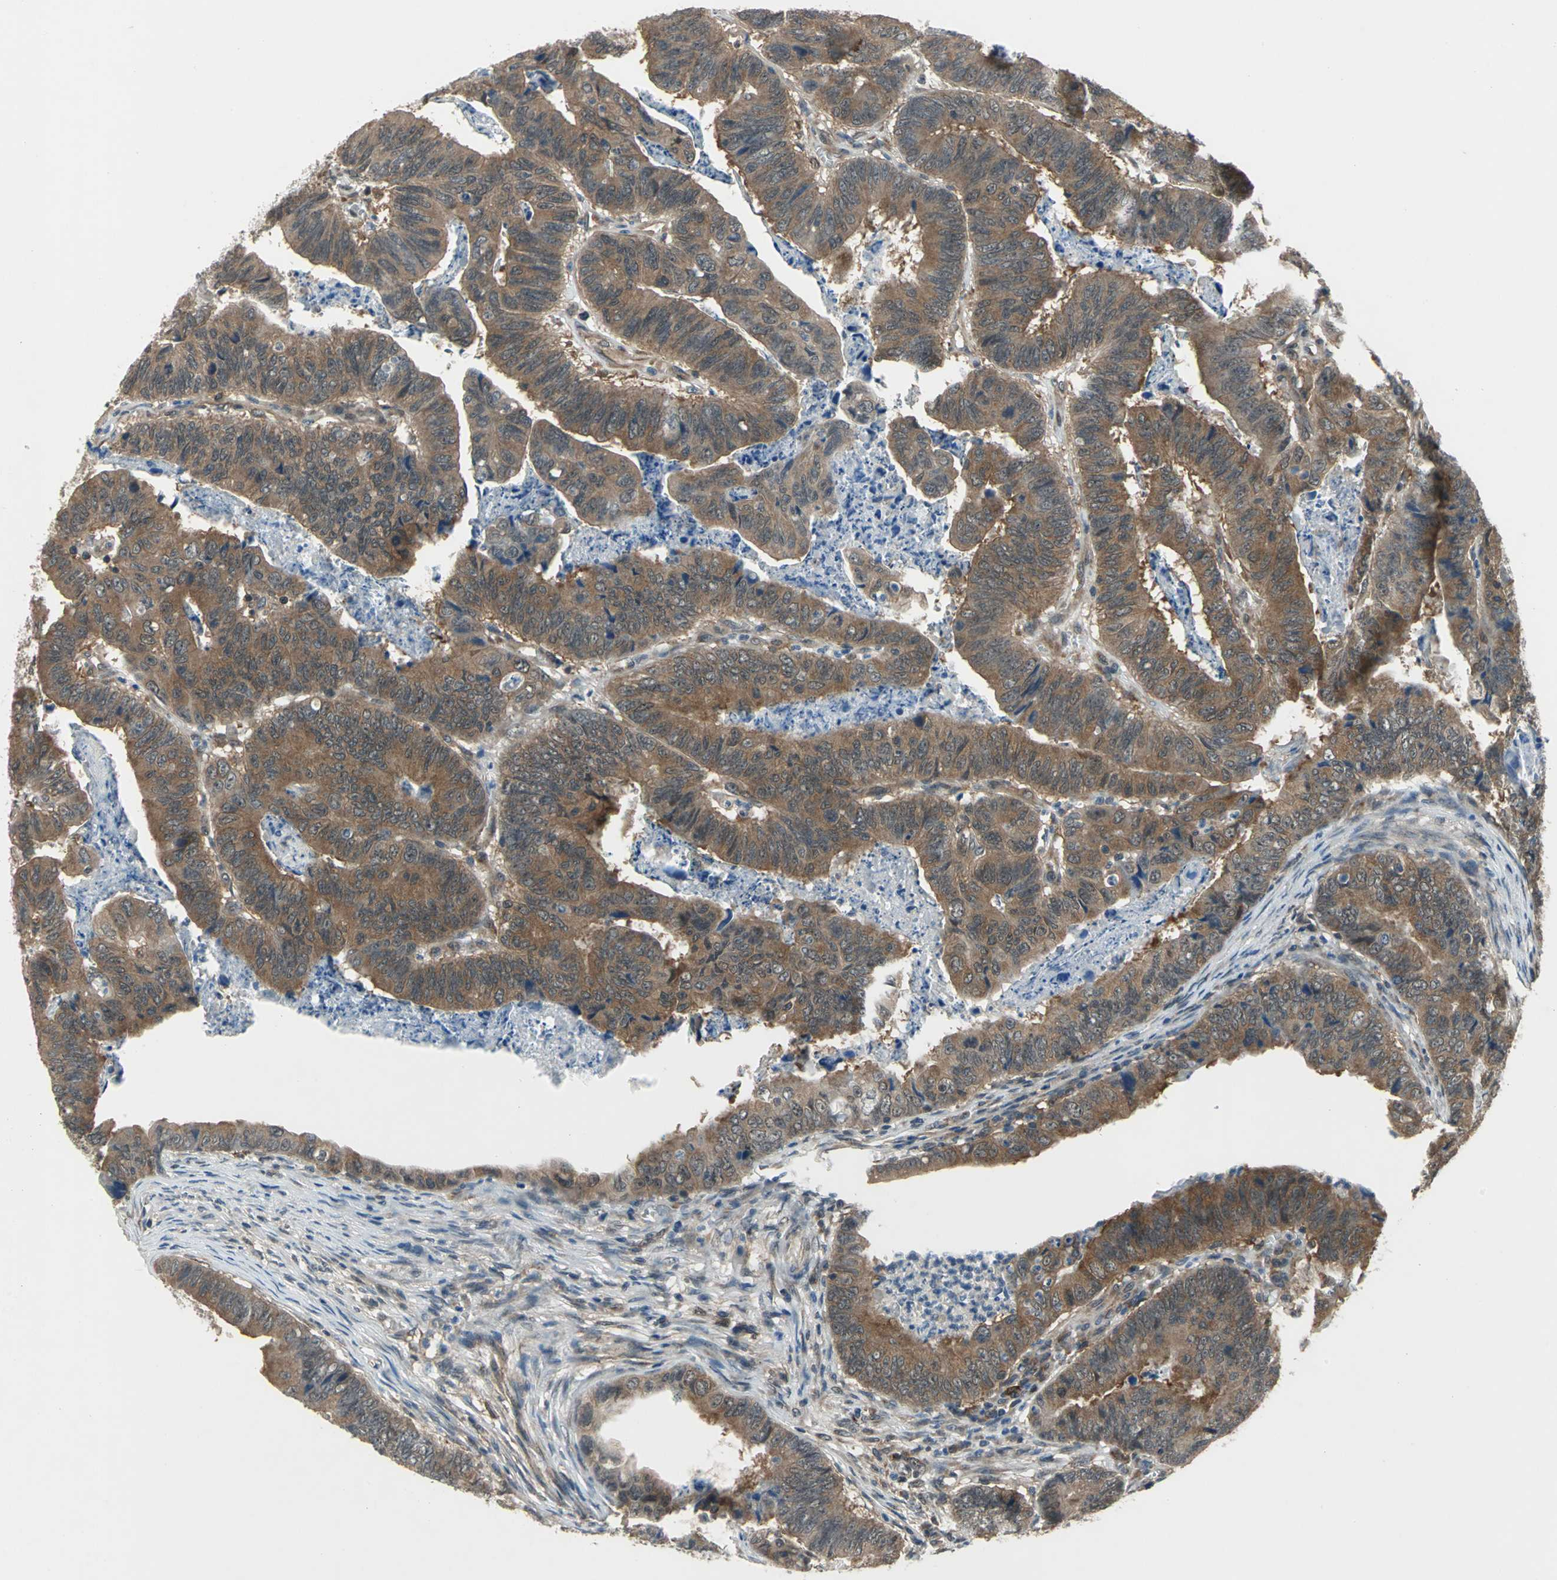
{"staining": {"intensity": "moderate", "quantity": ">75%", "location": "cytoplasmic/membranous"}, "tissue": "stomach cancer", "cell_type": "Tumor cells", "image_type": "cancer", "snomed": [{"axis": "morphology", "description": "Adenocarcinoma, NOS"}, {"axis": "topography", "description": "Stomach, lower"}], "caption": "Moderate cytoplasmic/membranous protein positivity is present in about >75% of tumor cells in stomach cancer (adenocarcinoma).", "gene": "NFKBIE", "patient": {"sex": "male", "age": 77}}